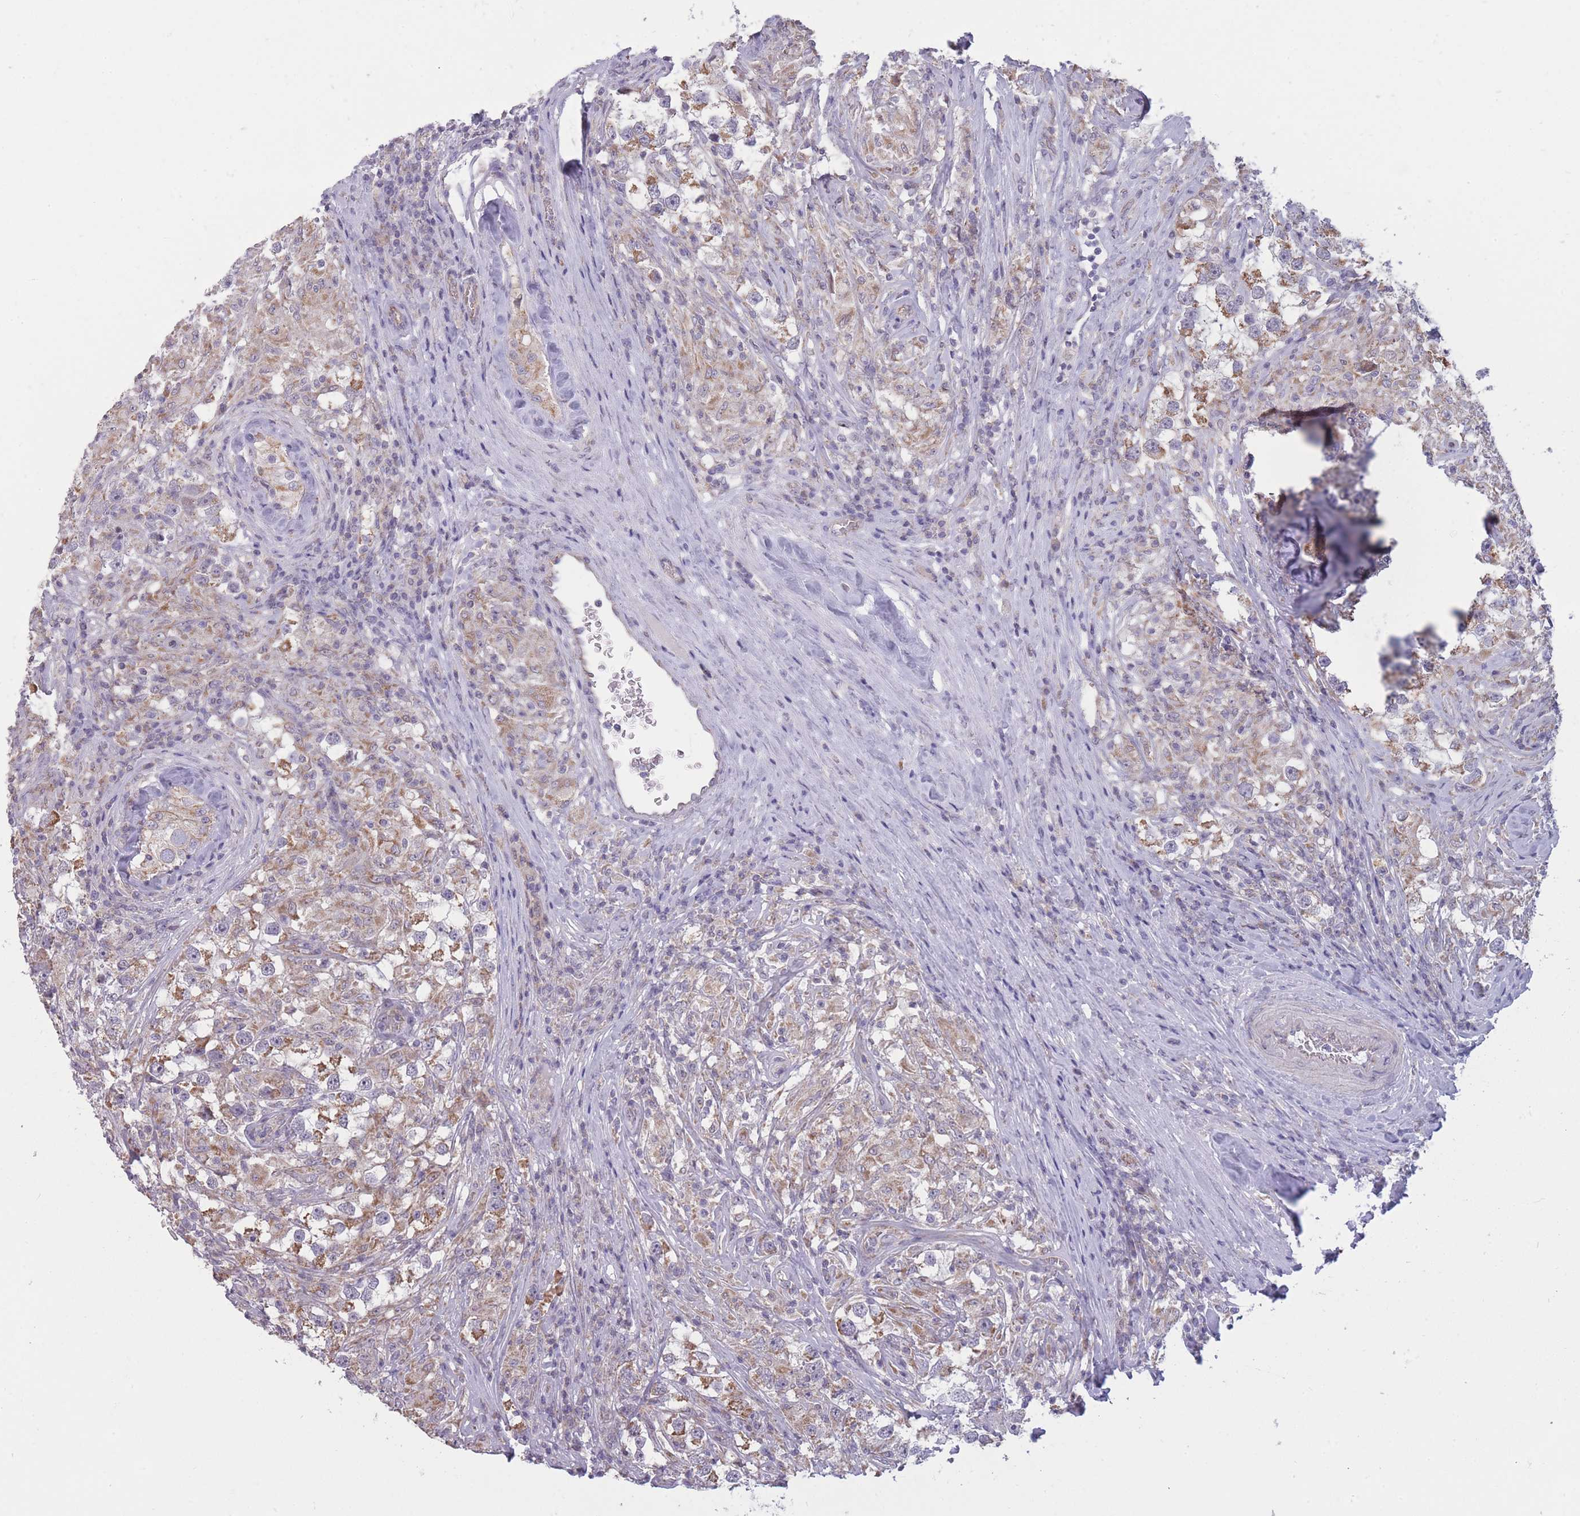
{"staining": {"intensity": "moderate", "quantity": ">75%", "location": "cytoplasmic/membranous"}, "tissue": "testis cancer", "cell_type": "Tumor cells", "image_type": "cancer", "snomed": [{"axis": "morphology", "description": "Seminoma, NOS"}, {"axis": "topography", "description": "Testis"}], "caption": "Immunohistochemical staining of seminoma (testis) reveals moderate cytoplasmic/membranous protein expression in approximately >75% of tumor cells. The staining was performed using DAB (3,3'-diaminobenzidine) to visualize the protein expression in brown, while the nuclei were stained in blue with hematoxylin (Magnification: 20x).", "gene": "MRPS18C", "patient": {"sex": "male", "age": 46}}